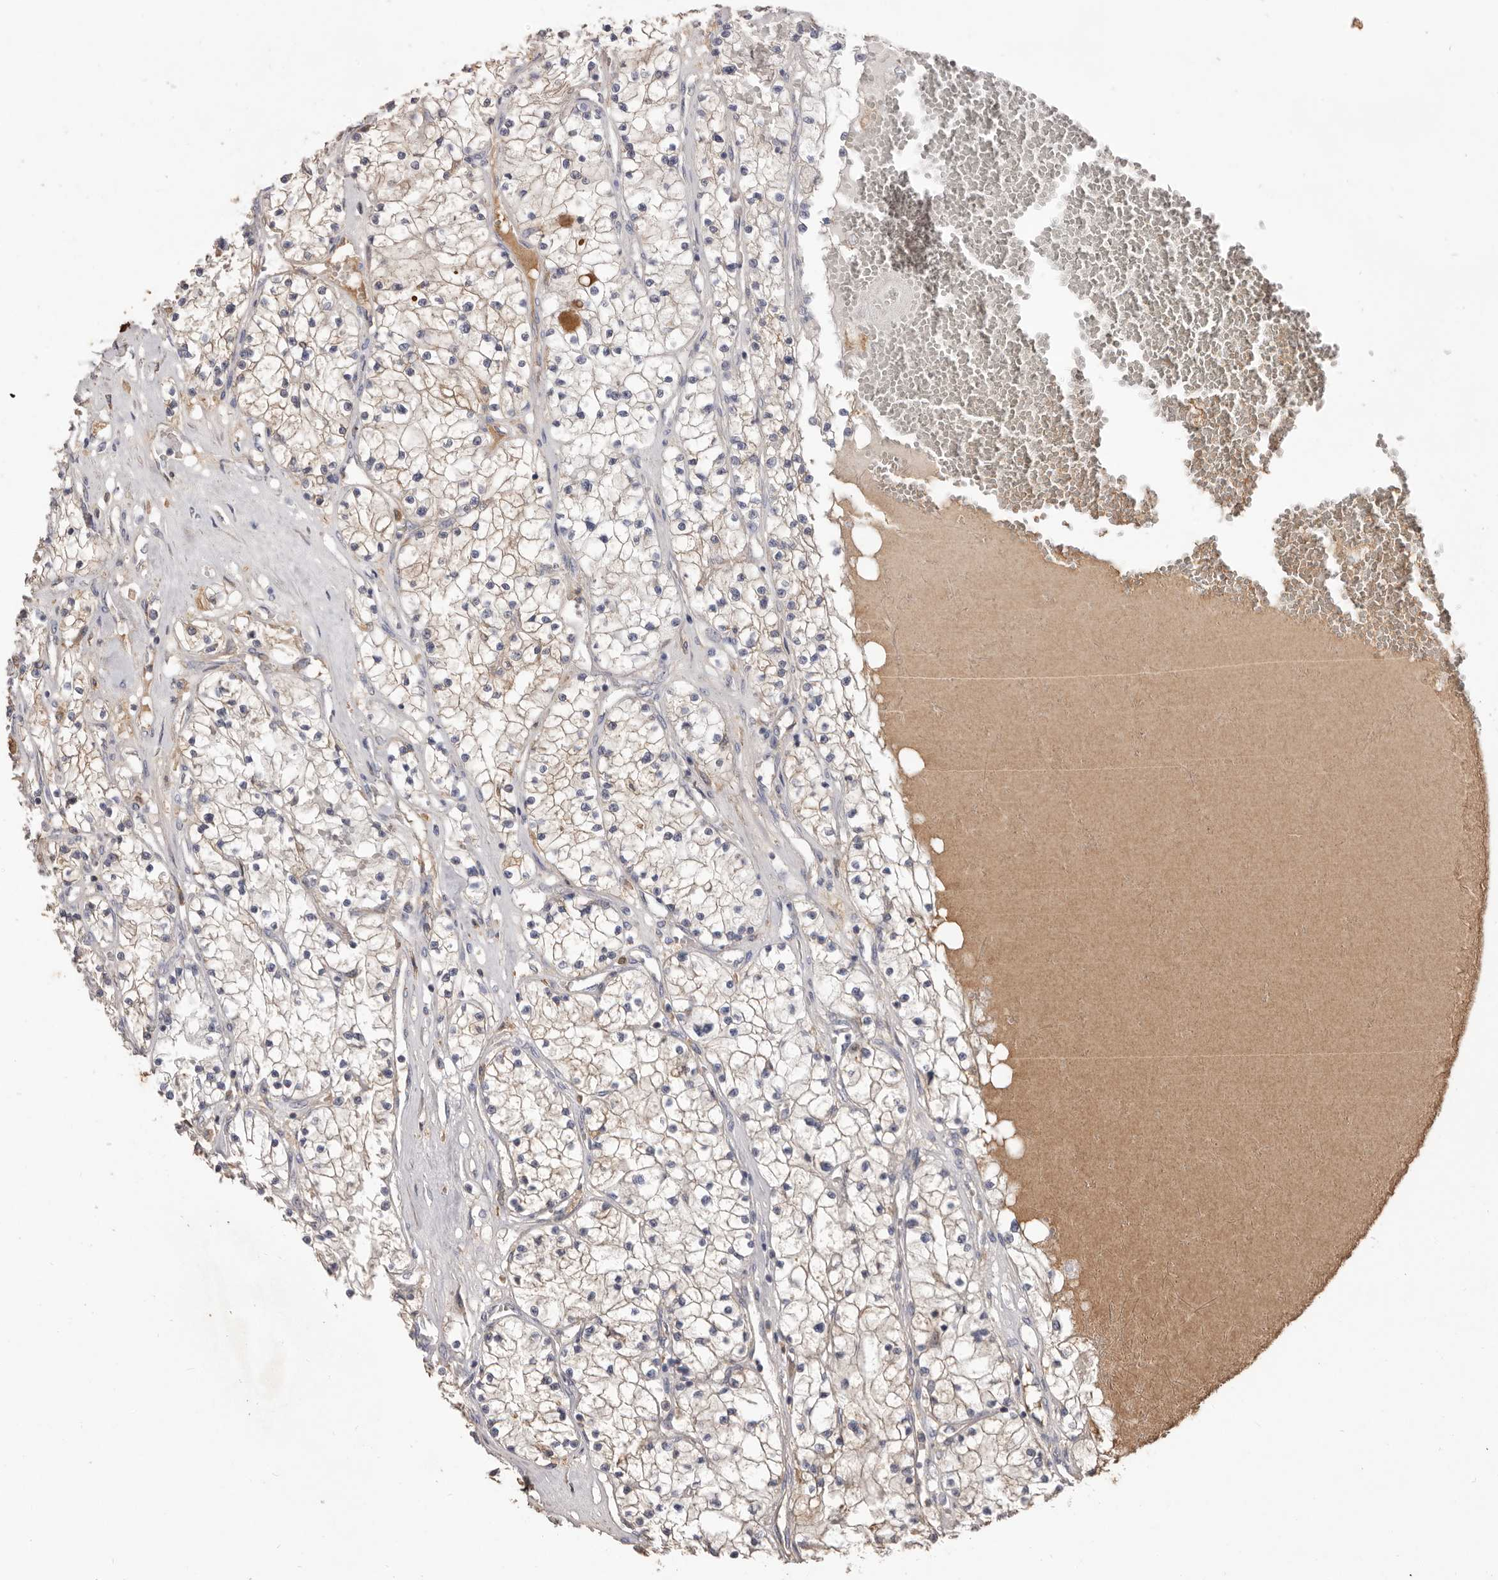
{"staining": {"intensity": "weak", "quantity": ">75%", "location": "cytoplasmic/membranous"}, "tissue": "renal cancer", "cell_type": "Tumor cells", "image_type": "cancer", "snomed": [{"axis": "morphology", "description": "Normal tissue, NOS"}, {"axis": "morphology", "description": "Adenocarcinoma, NOS"}, {"axis": "topography", "description": "Kidney"}], "caption": "The micrograph demonstrates staining of renal adenocarcinoma, revealing weak cytoplasmic/membranous protein expression (brown color) within tumor cells. Nuclei are stained in blue.", "gene": "HCAR2", "patient": {"sex": "male", "age": 68}}